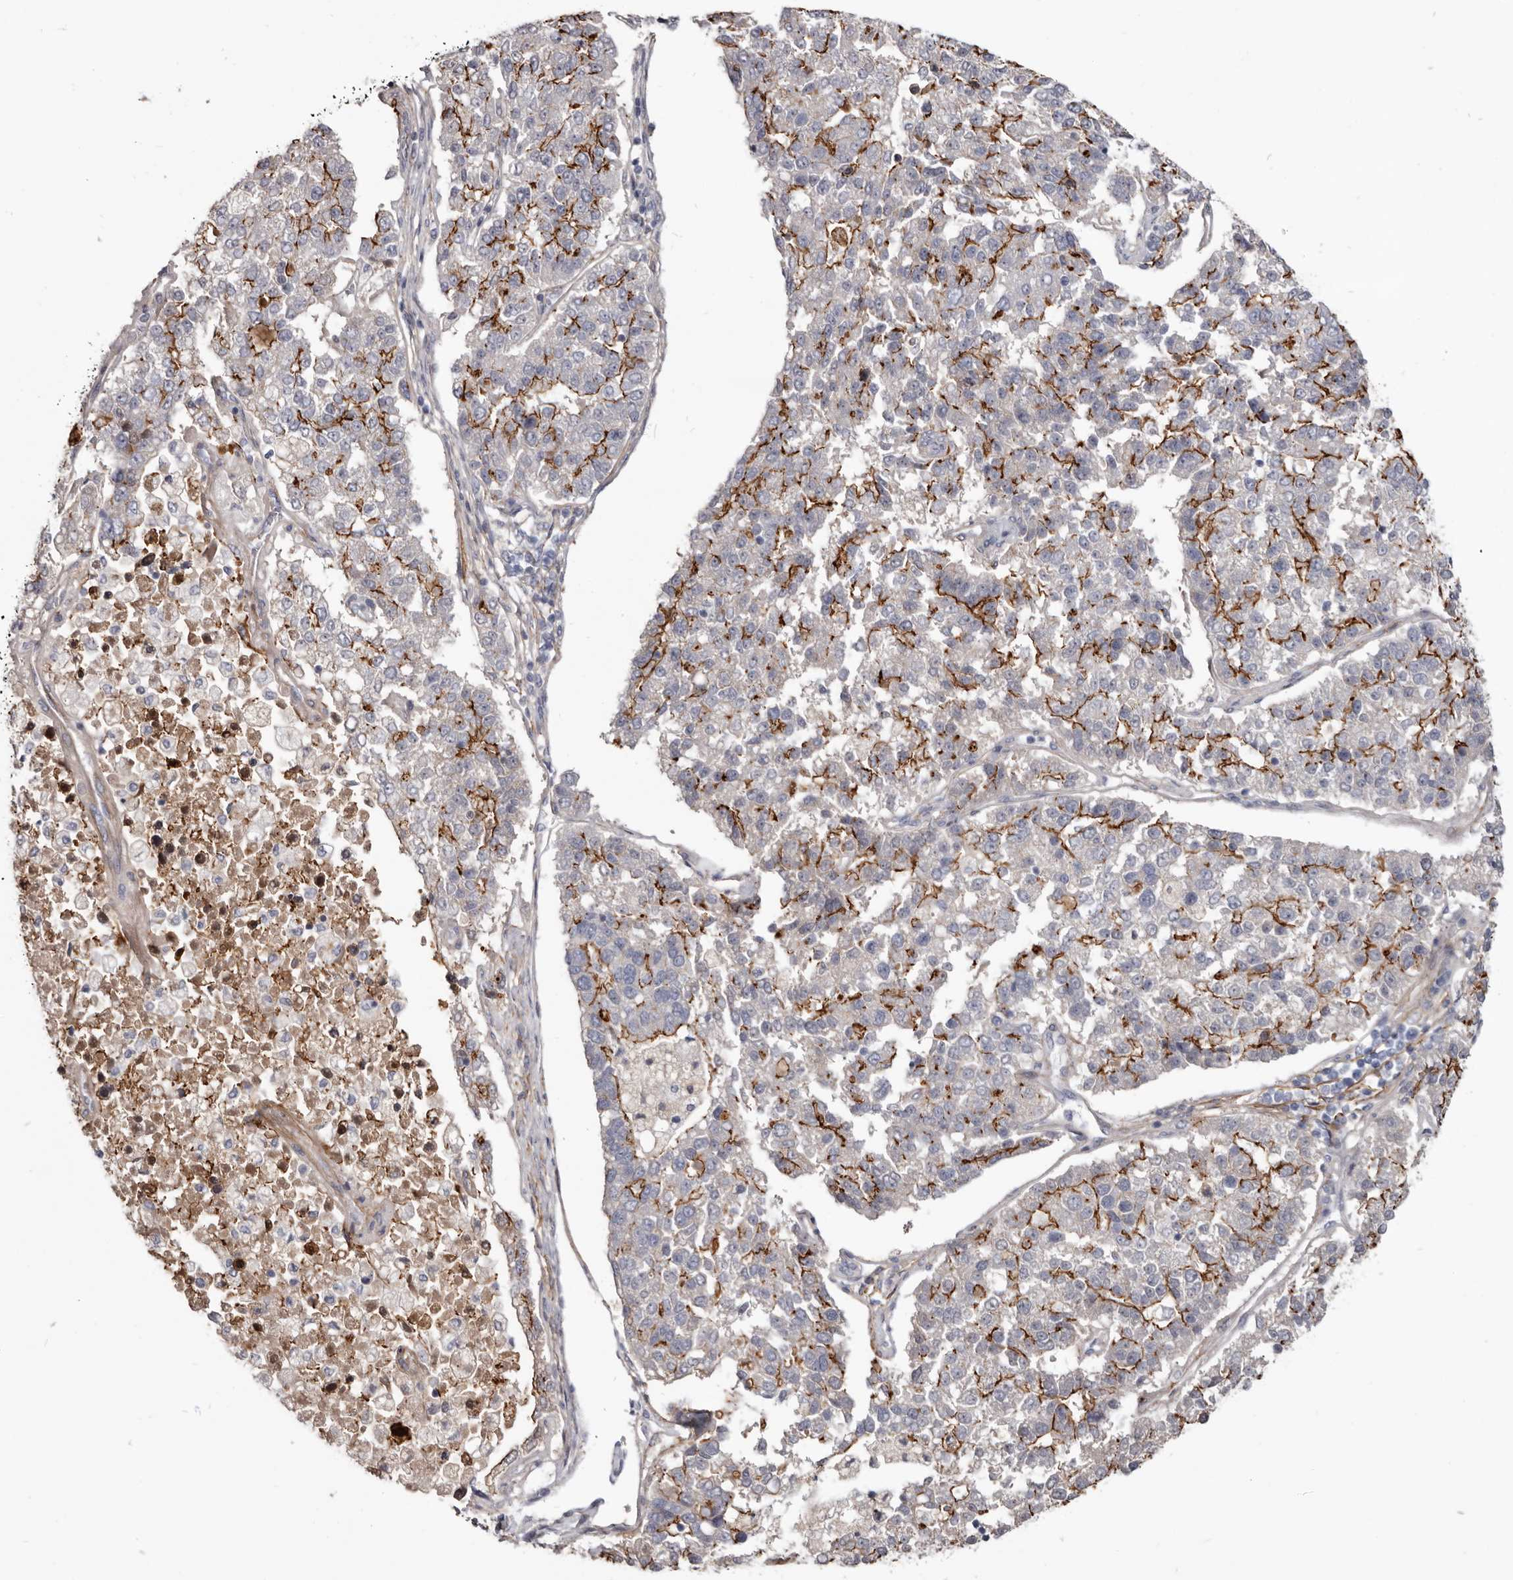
{"staining": {"intensity": "strong", "quantity": "25%-75%", "location": "cytoplasmic/membranous"}, "tissue": "pancreatic cancer", "cell_type": "Tumor cells", "image_type": "cancer", "snomed": [{"axis": "morphology", "description": "Adenocarcinoma, NOS"}, {"axis": "topography", "description": "Pancreas"}], "caption": "Strong cytoplasmic/membranous positivity for a protein is appreciated in approximately 25%-75% of tumor cells of pancreatic adenocarcinoma using immunohistochemistry.", "gene": "CGN", "patient": {"sex": "female", "age": 61}}